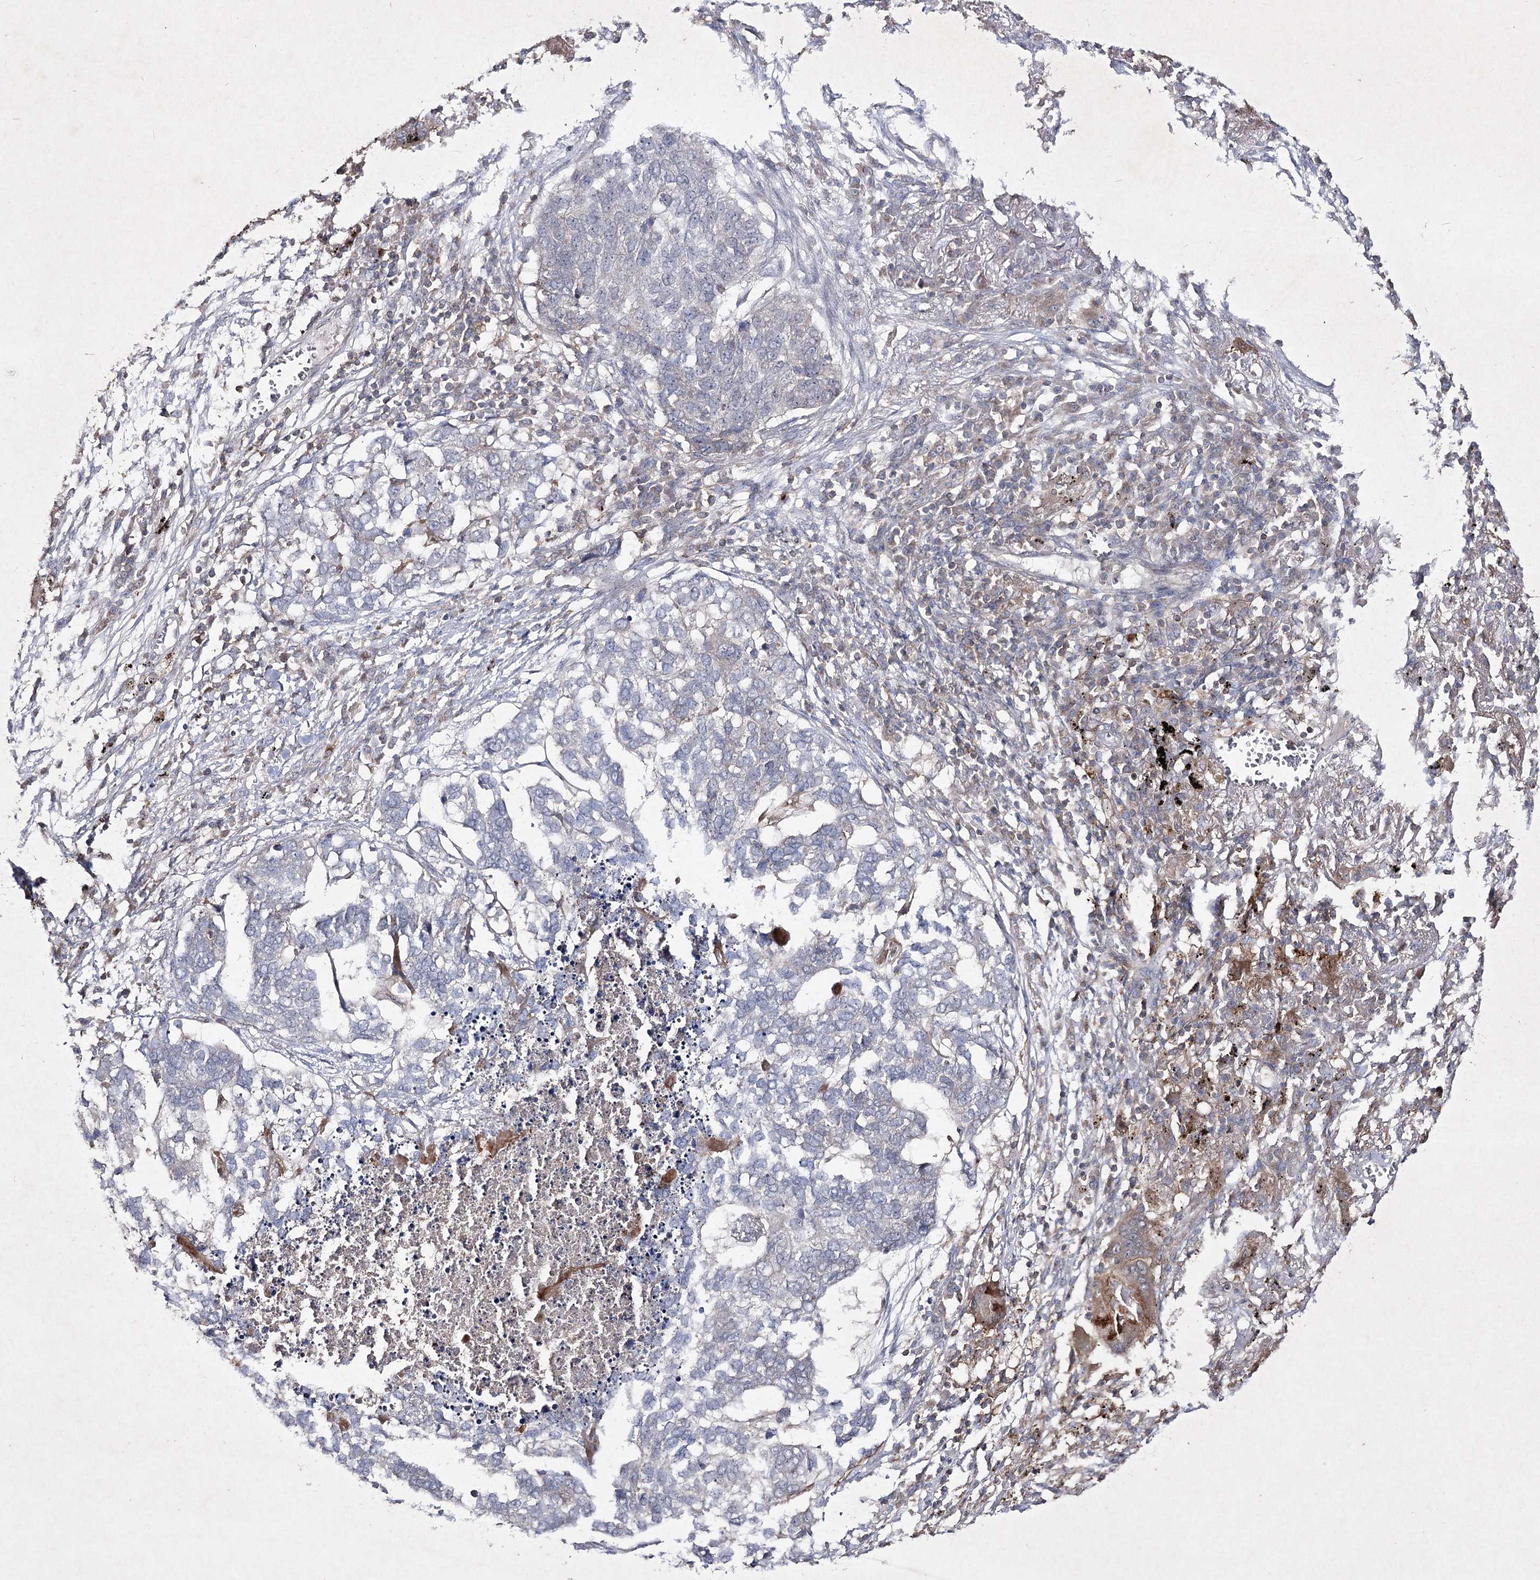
{"staining": {"intensity": "negative", "quantity": "none", "location": "none"}, "tissue": "lung cancer", "cell_type": "Tumor cells", "image_type": "cancer", "snomed": [{"axis": "morphology", "description": "Squamous cell carcinoma, NOS"}, {"axis": "topography", "description": "Lung"}], "caption": "Tumor cells show no significant protein staining in squamous cell carcinoma (lung).", "gene": "CIB2", "patient": {"sex": "female", "age": 63}}